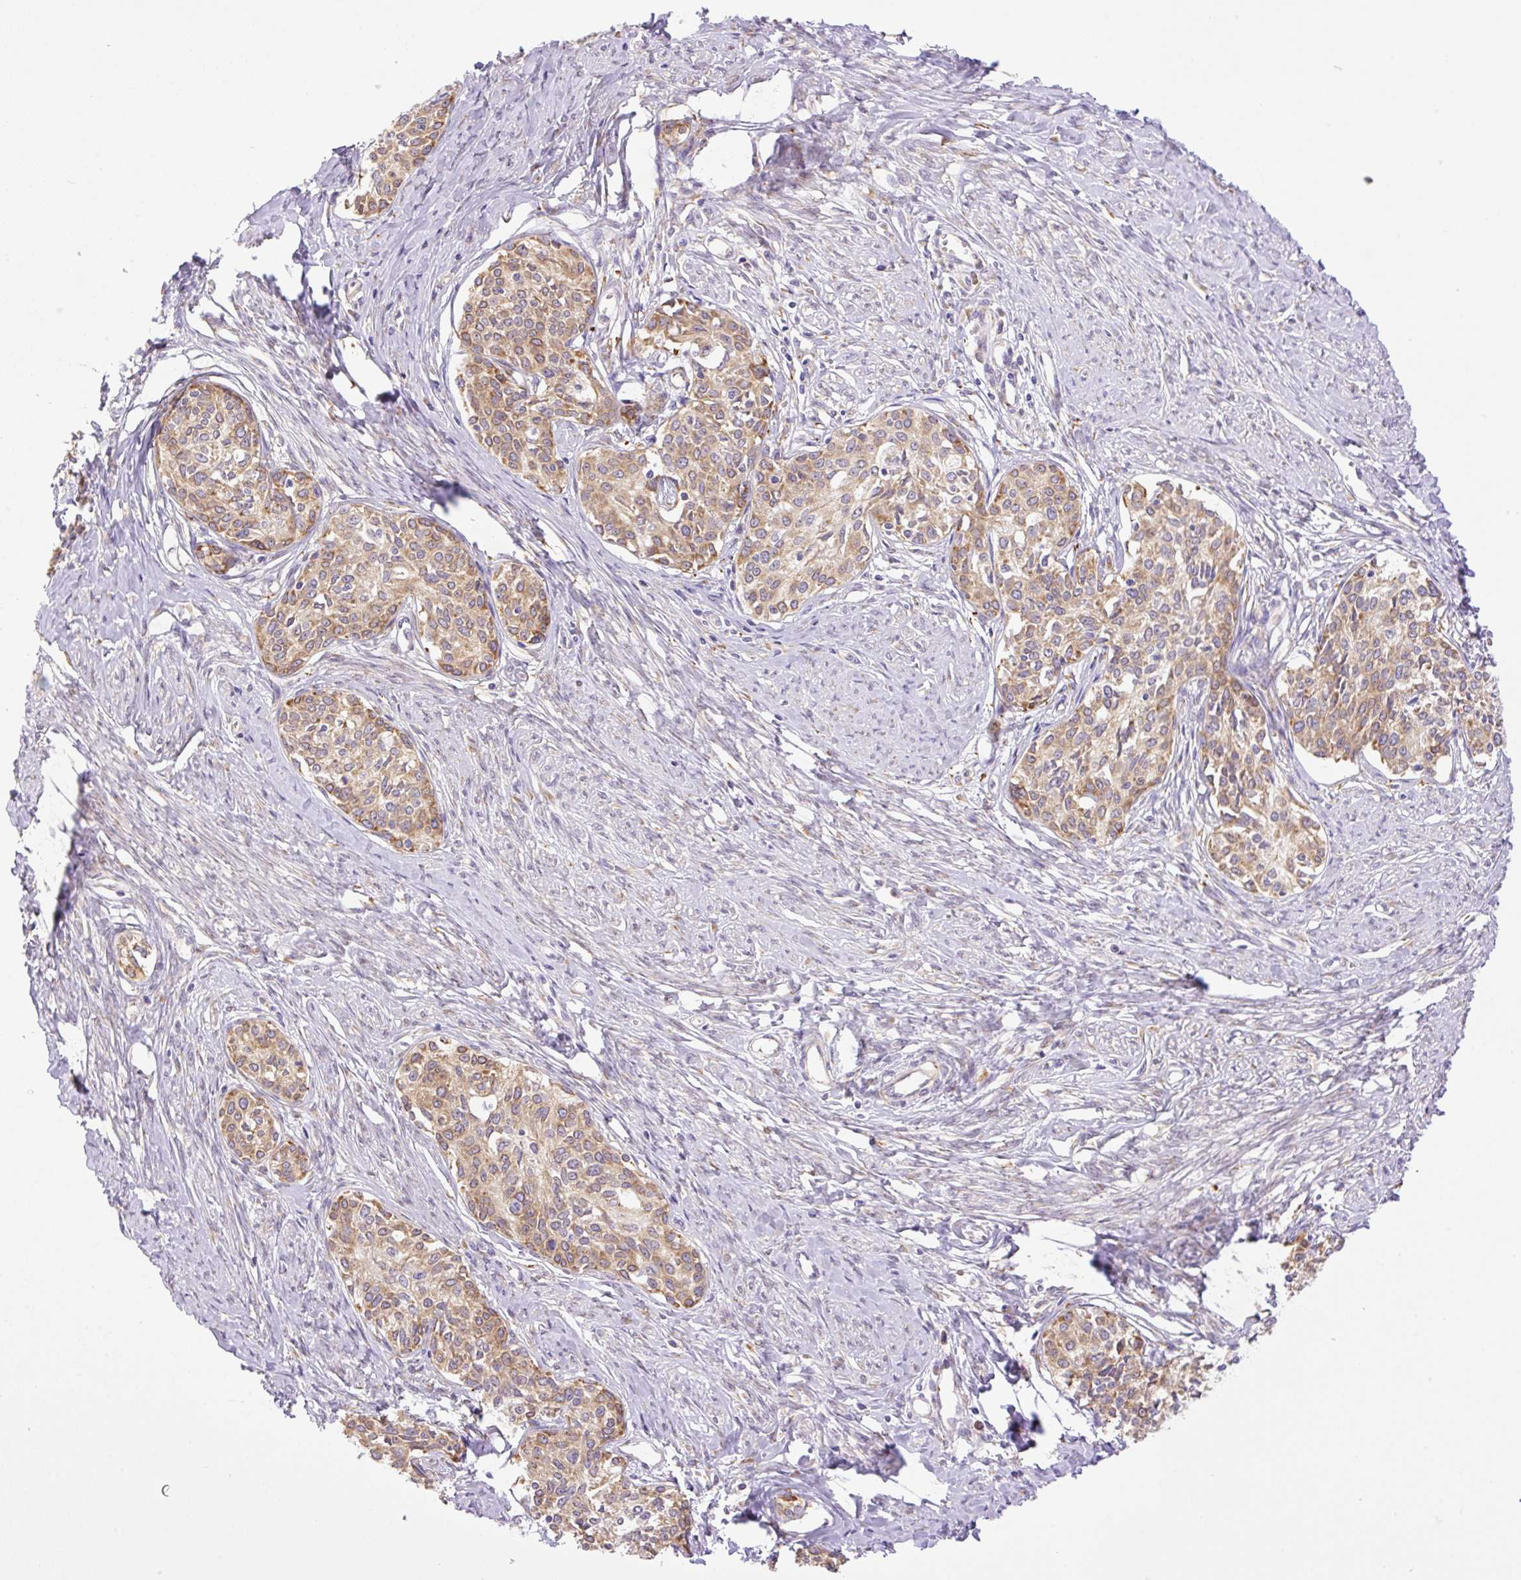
{"staining": {"intensity": "moderate", "quantity": ">75%", "location": "cytoplasmic/membranous"}, "tissue": "cervical cancer", "cell_type": "Tumor cells", "image_type": "cancer", "snomed": [{"axis": "morphology", "description": "Squamous cell carcinoma, NOS"}, {"axis": "morphology", "description": "Adenocarcinoma, NOS"}, {"axis": "topography", "description": "Cervix"}], "caption": "About >75% of tumor cells in human squamous cell carcinoma (cervical) show moderate cytoplasmic/membranous protein staining as visualized by brown immunohistochemical staining.", "gene": "POFUT1", "patient": {"sex": "female", "age": 52}}